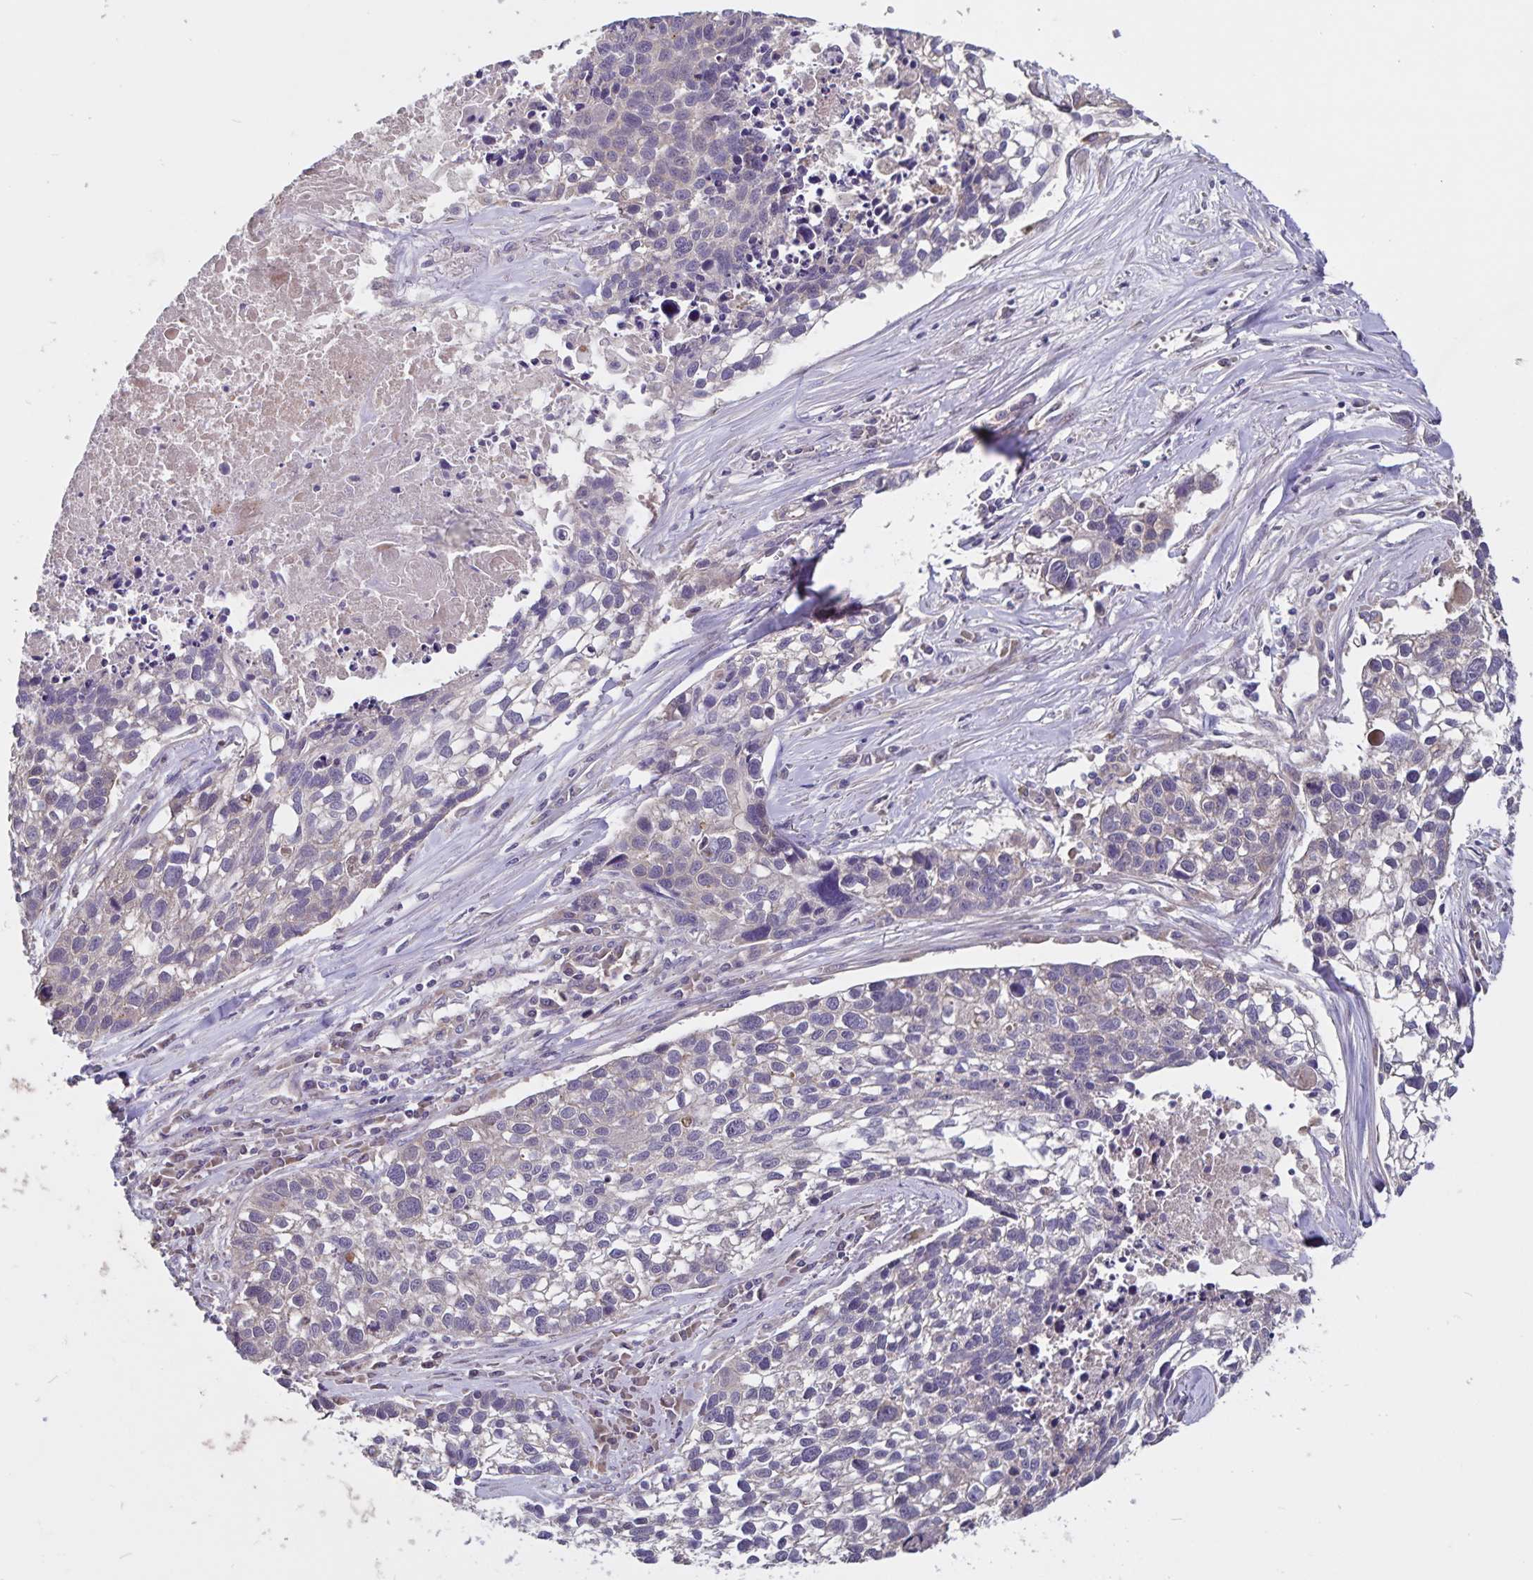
{"staining": {"intensity": "negative", "quantity": "none", "location": "none"}, "tissue": "lung cancer", "cell_type": "Tumor cells", "image_type": "cancer", "snomed": [{"axis": "morphology", "description": "Squamous cell carcinoma, NOS"}, {"axis": "topography", "description": "Lung"}], "caption": "Tumor cells are negative for protein expression in human lung cancer. Brightfield microscopy of immunohistochemistry stained with DAB (3,3'-diaminobenzidine) (brown) and hematoxylin (blue), captured at high magnification.", "gene": "FBXL16", "patient": {"sex": "male", "age": 74}}